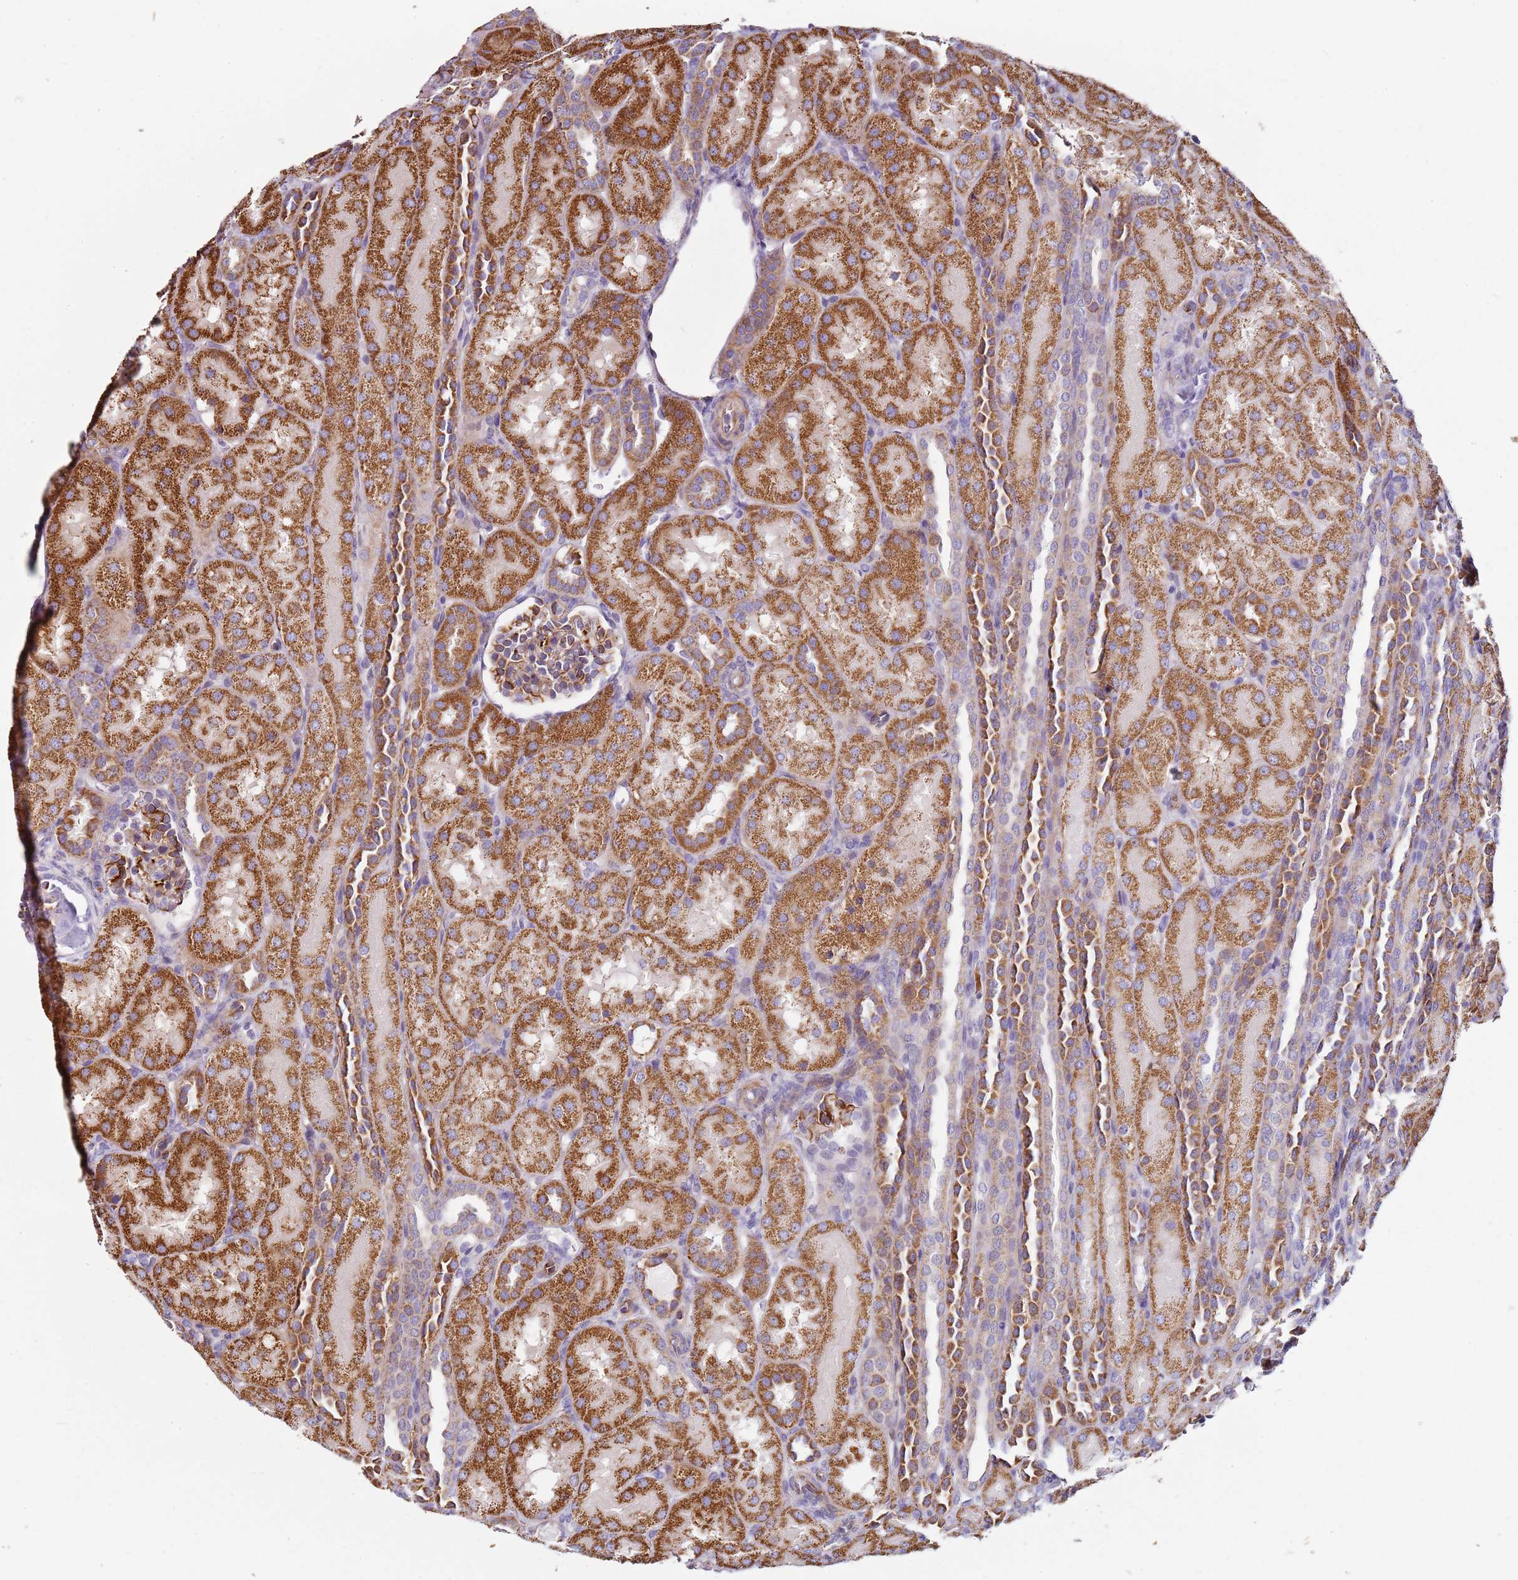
{"staining": {"intensity": "strong", "quantity": "25%-75%", "location": "cytoplasmic/membranous"}, "tissue": "kidney", "cell_type": "Cells in glomeruli", "image_type": "normal", "snomed": [{"axis": "morphology", "description": "Normal tissue, NOS"}, {"axis": "topography", "description": "Kidney"}], "caption": "An IHC photomicrograph of unremarkable tissue is shown. Protein staining in brown labels strong cytoplasmic/membranous positivity in kidney within cells in glomeruli. (IHC, brightfield microscopy, high magnification).", "gene": "ALS2", "patient": {"sex": "male", "age": 1}}